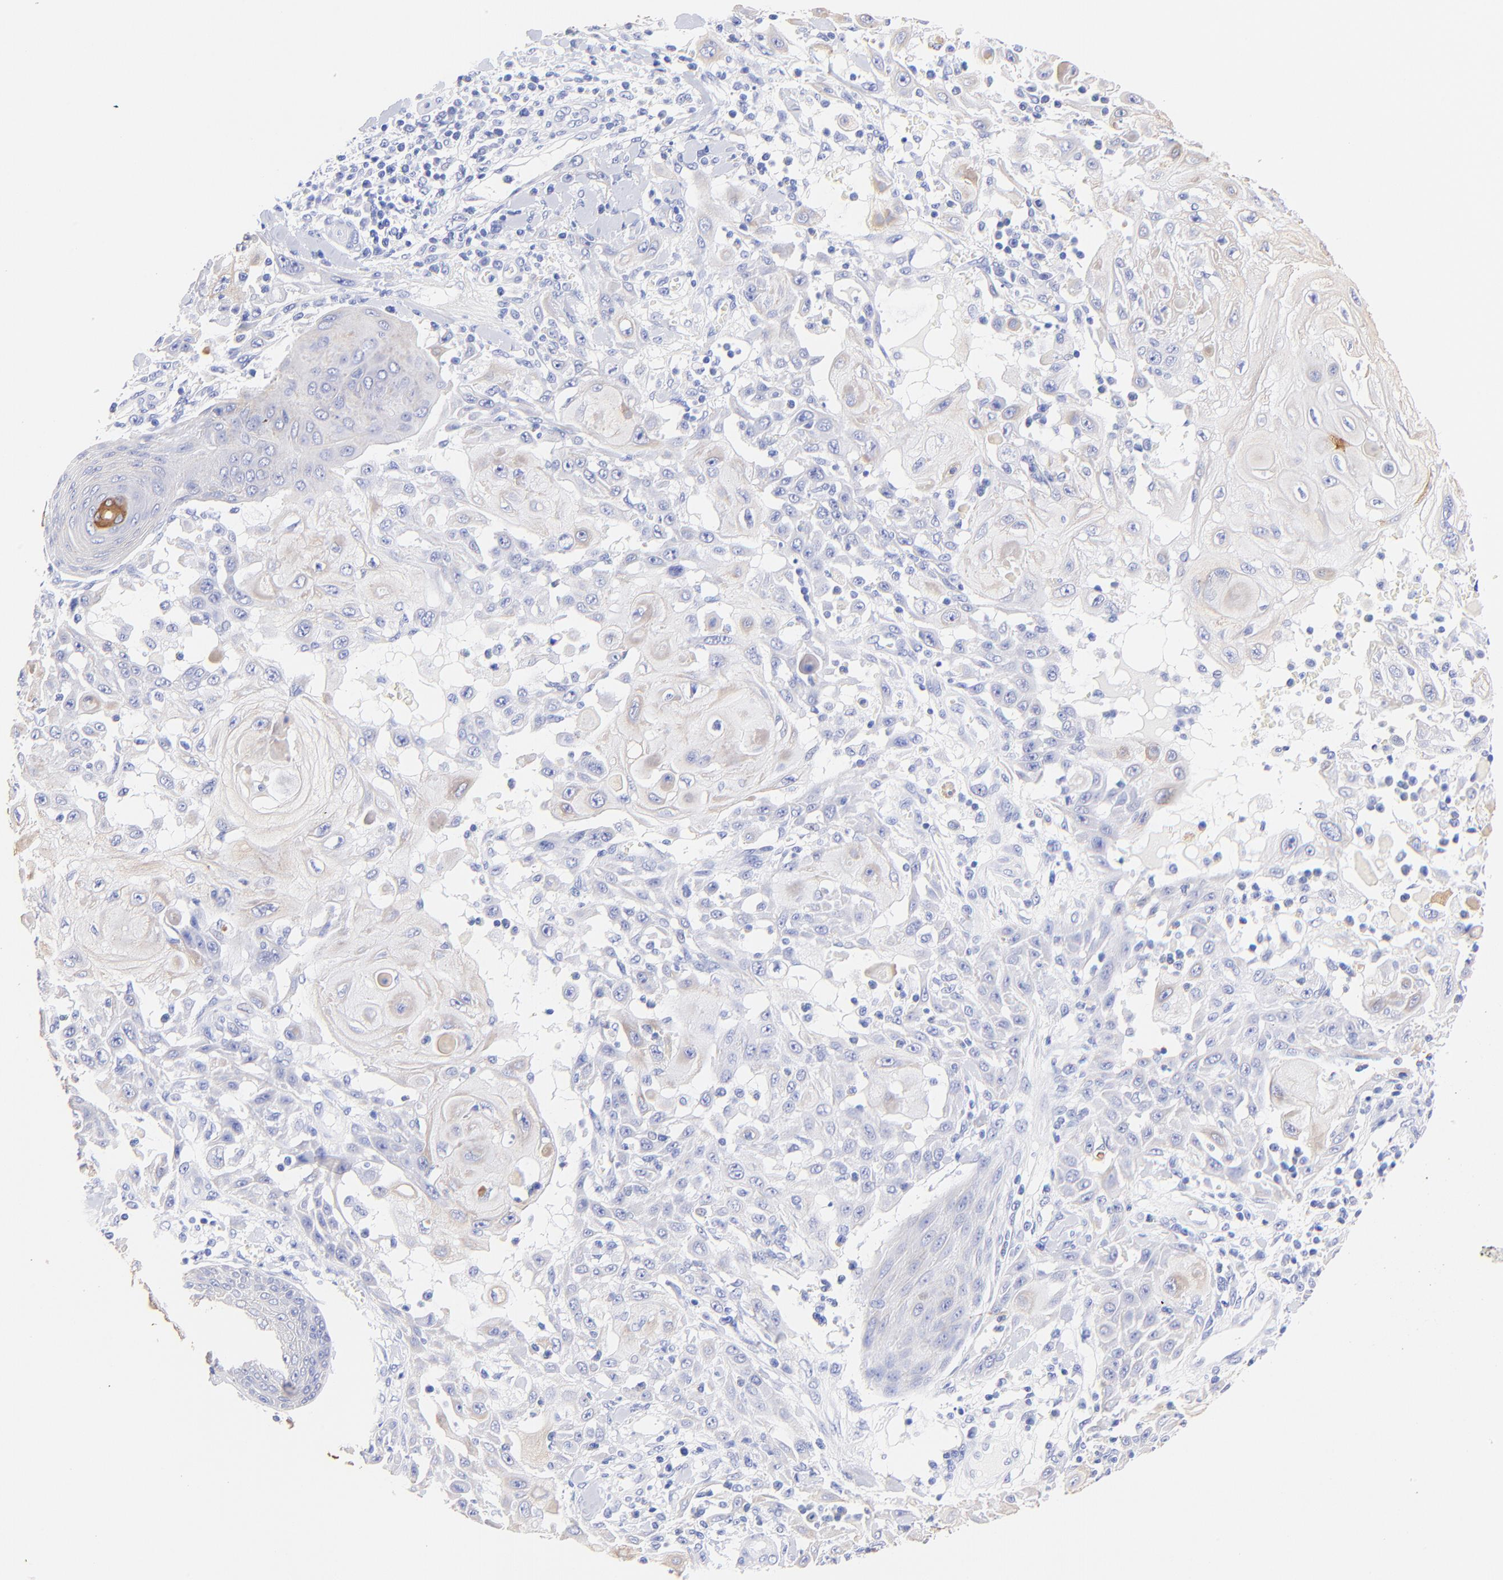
{"staining": {"intensity": "negative", "quantity": "none", "location": "none"}, "tissue": "skin cancer", "cell_type": "Tumor cells", "image_type": "cancer", "snomed": [{"axis": "morphology", "description": "Squamous cell carcinoma, NOS"}, {"axis": "topography", "description": "Skin"}], "caption": "Histopathology image shows no significant protein positivity in tumor cells of skin cancer (squamous cell carcinoma).", "gene": "KRT19", "patient": {"sex": "male", "age": 24}}